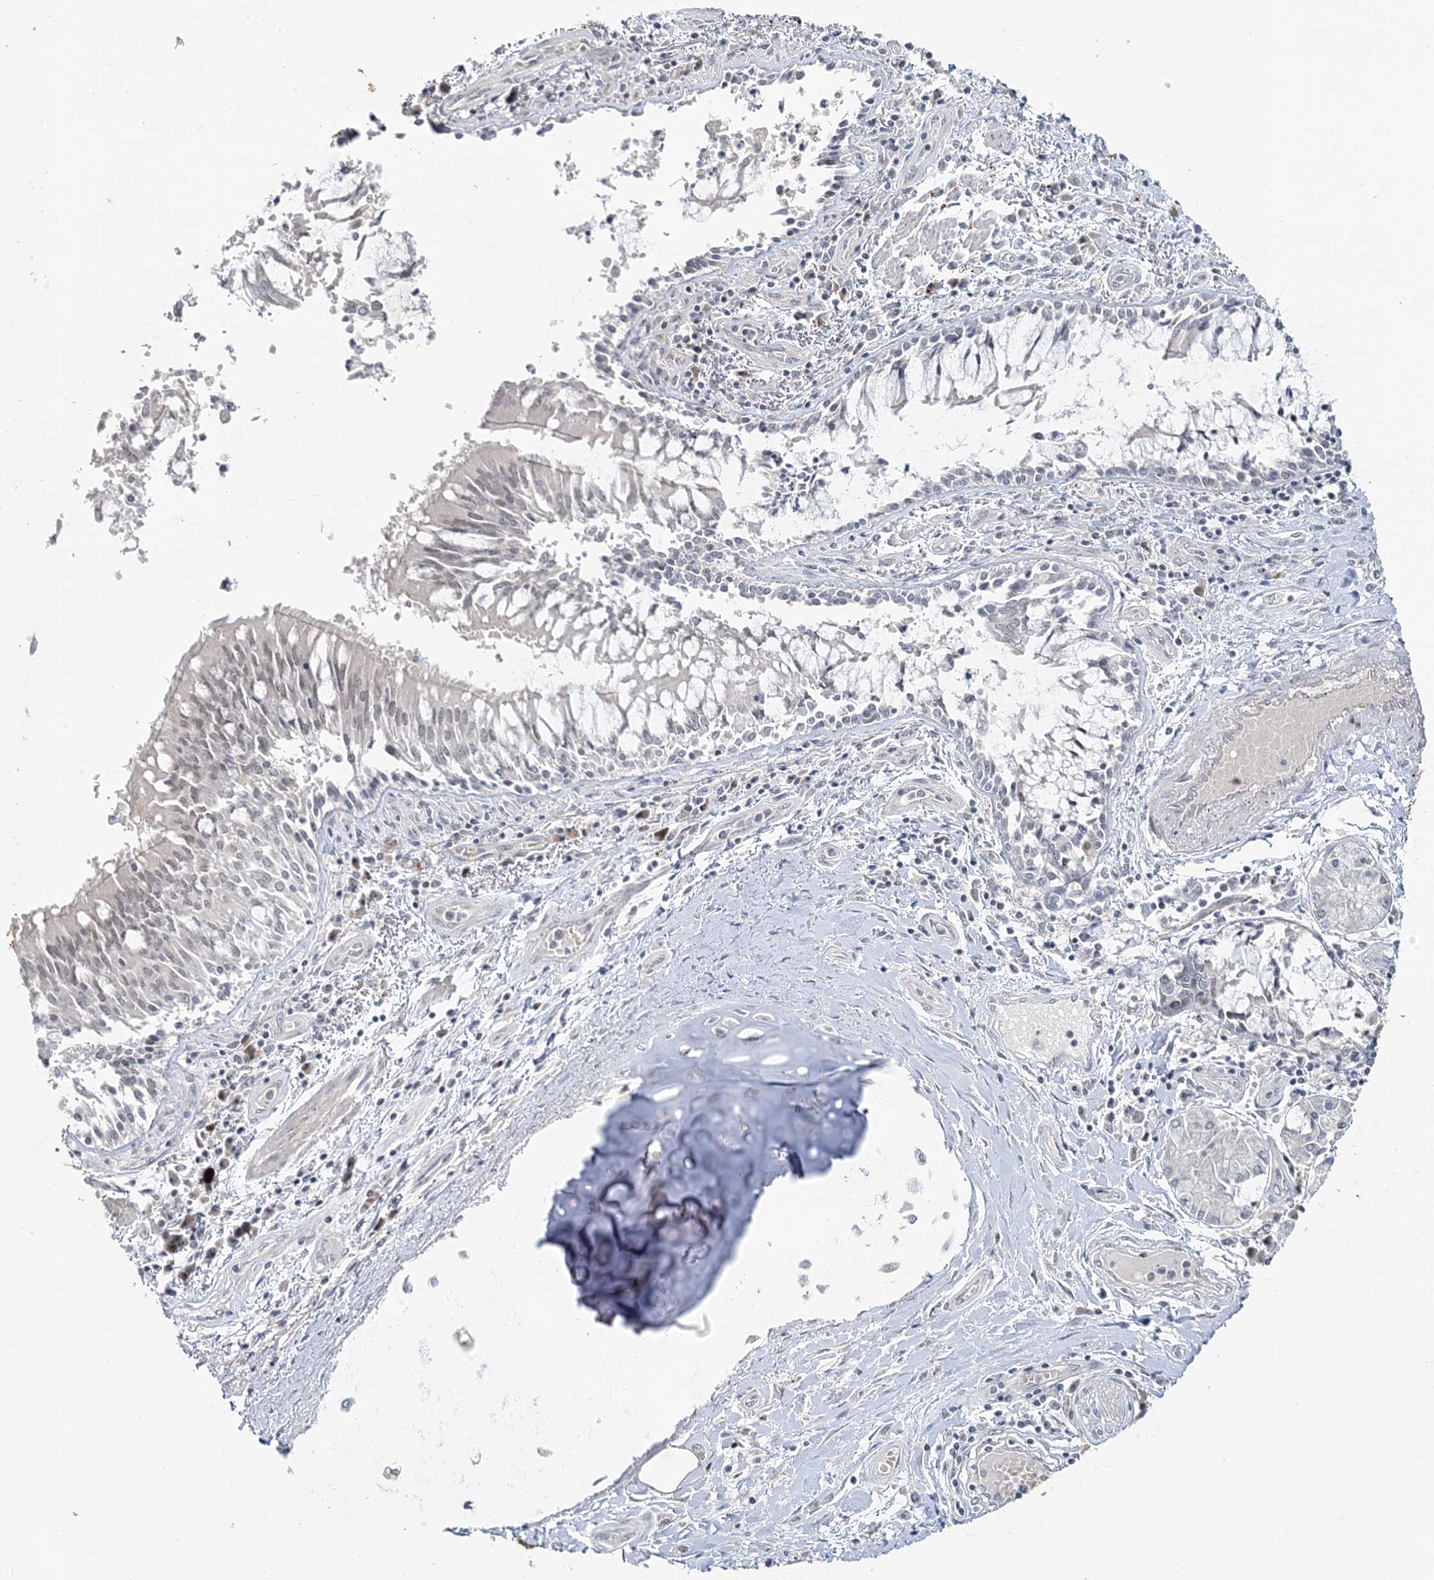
{"staining": {"intensity": "negative", "quantity": "none", "location": "none"}, "tissue": "adipose tissue", "cell_type": "Adipocytes", "image_type": "normal", "snomed": [{"axis": "morphology", "description": "Normal tissue, NOS"}, {"axis": "topography", "description": "Cartilage tissue"}, {"axis": "topography", "description": "Bronchus"}, {"axis": "topography", "description": "Lung"}, {"axis": "topography", "description": "Peripheral nerve tissue"}], "caption": "Immunohistochemical staining of normal human adipose tissue displays no significant expression in adipocytes. (DAB IHC with hematoxylin counter stain).", "gene": "LEXM", "patient": {"sex": "female", "age": 49}}